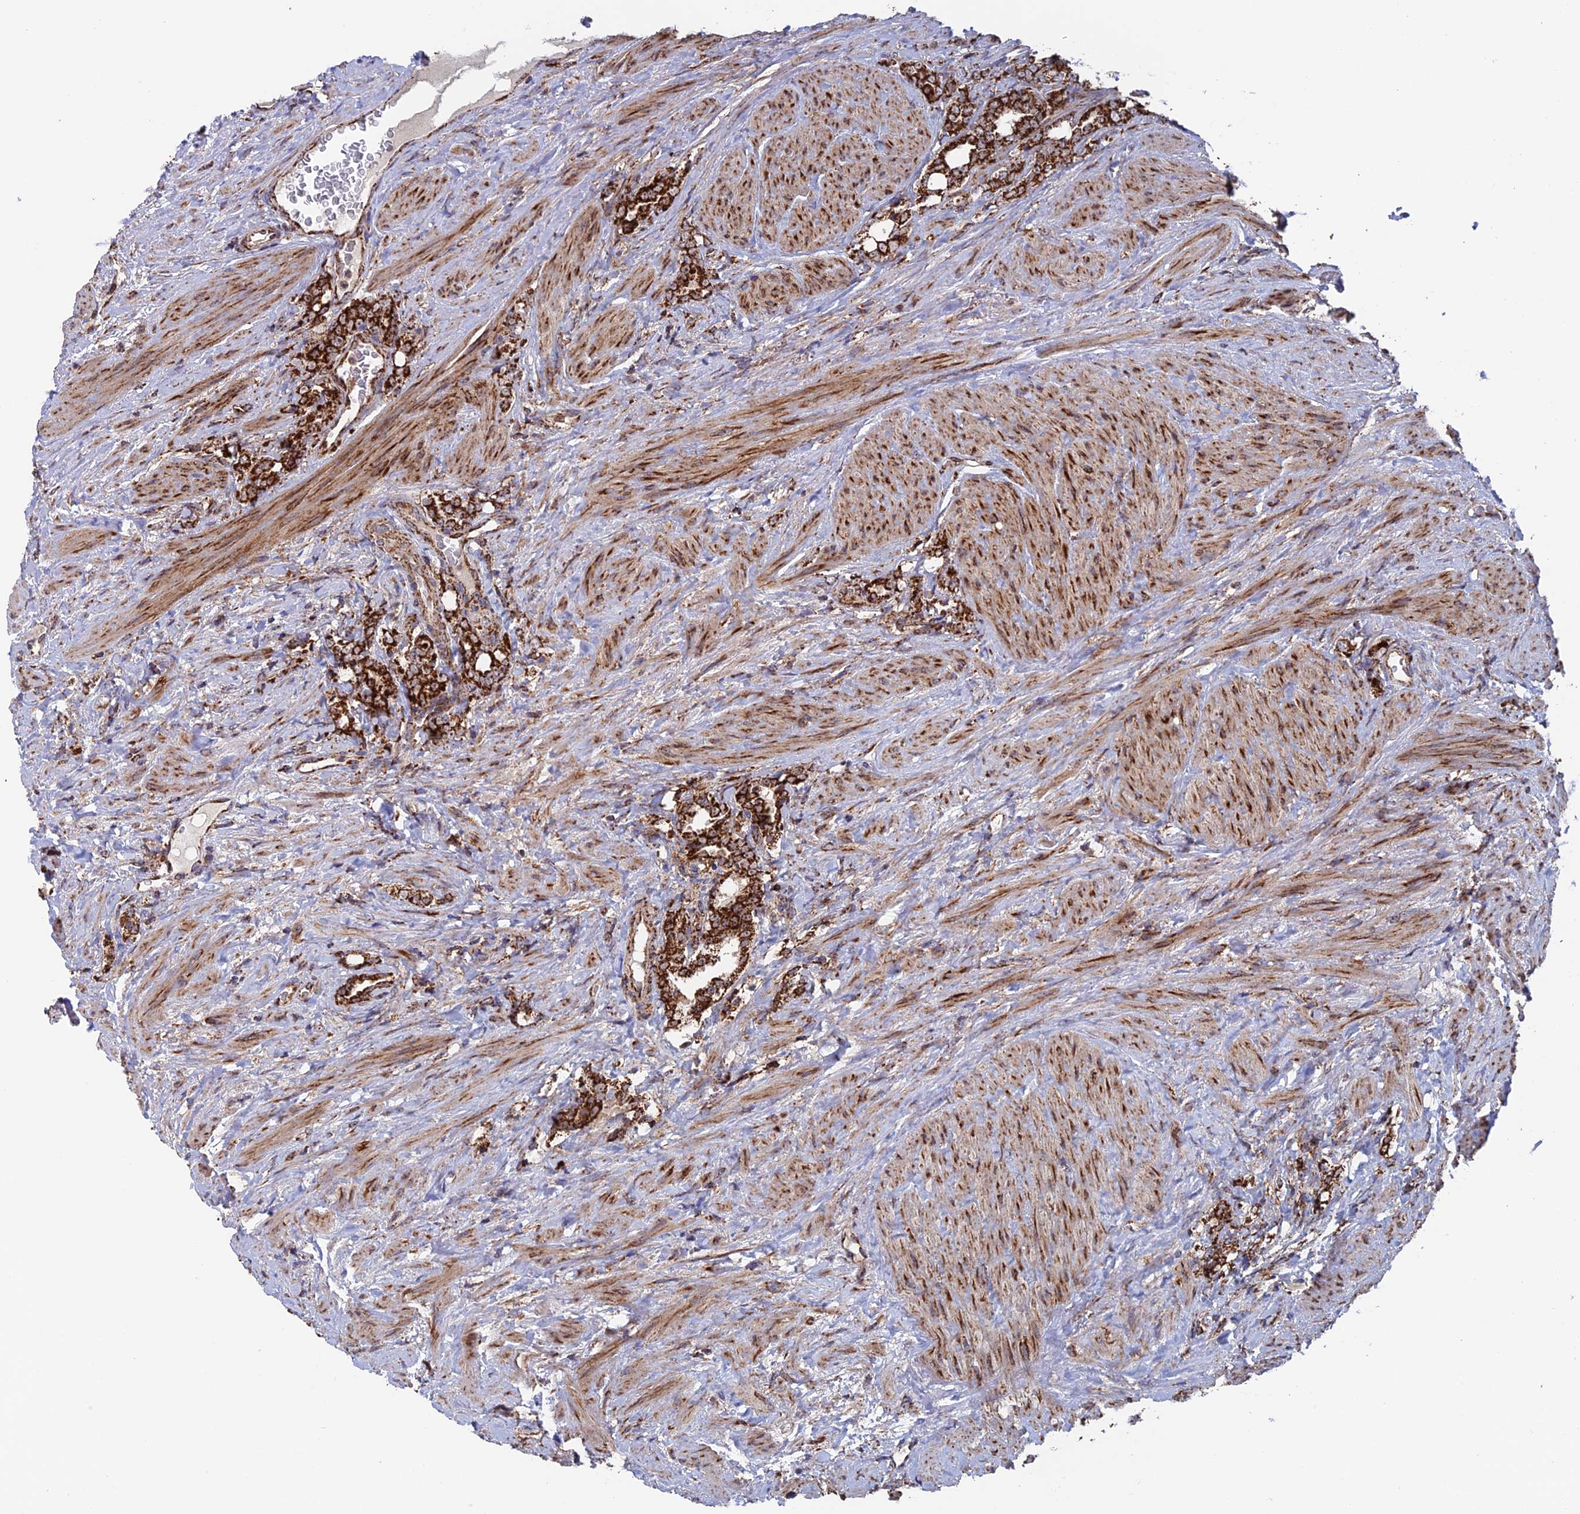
{"staining": {"intensity": "strong", "quantity": ">75%", "location": "cytoplasmic/membranous"}, "tissue": "prostate cancer", "cell_type": "Tumor cells", "image_type": "cancer", "snomed": [{"axis": "morphology", "description": "Adenocarcinoma, High grade"}, {"axis": "topography", "description": "Prostate"}], "caption": "The image displays staining of high-grade adenocarcinoma (prostate), revealing strong cytoplasmic/membranous protein positivity (brown color) within tumor cells.", "gene": "DTYMK", "patient": {"sex": "male", "age": 64}}